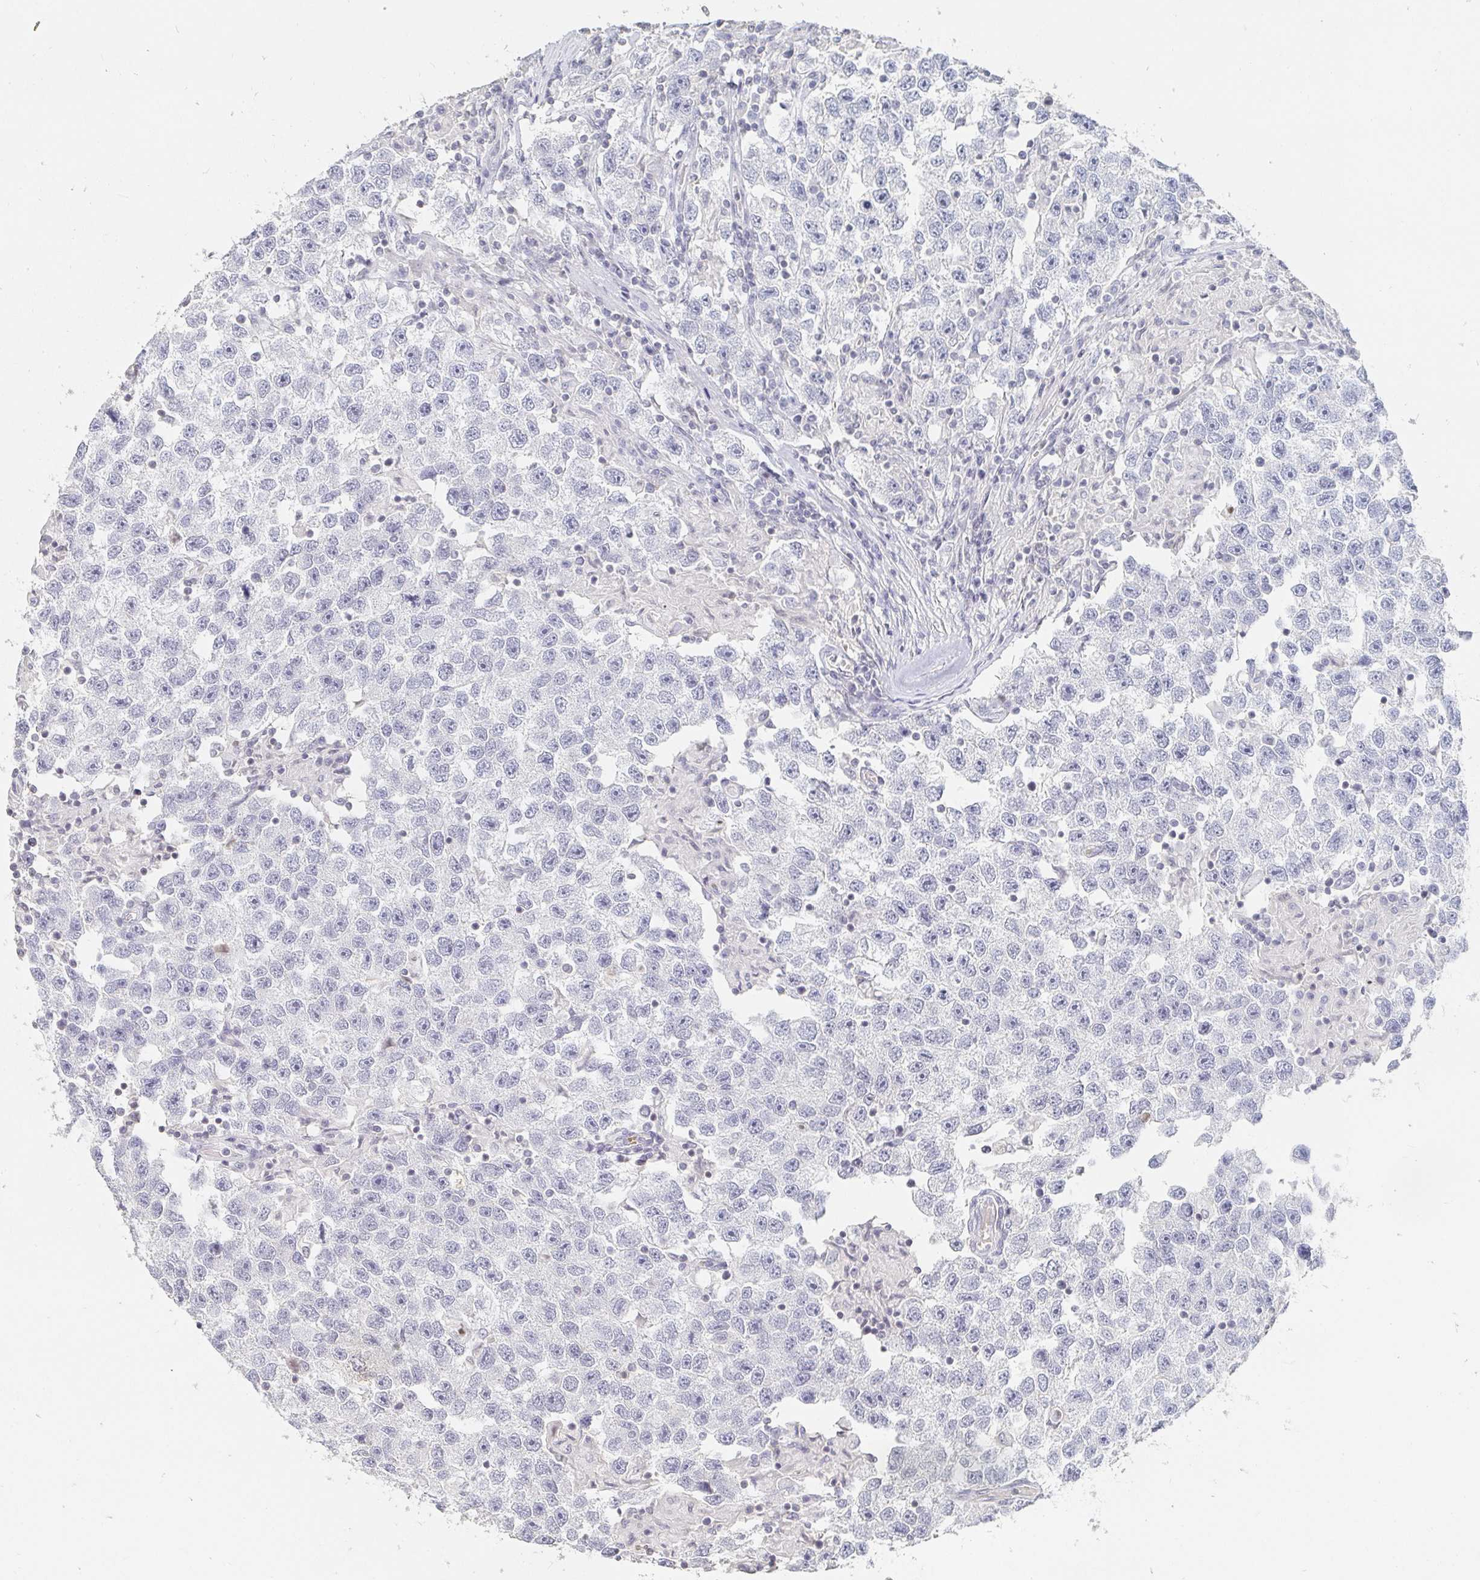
{"staining": {"intensity": "negative", "quantity": "none", "location": "none"}, "tissue": "testis cancer", "cell_type": "Tumor cells", "image_type": "cancer", "snomed": [{"axis": "morphology", "description": "Seminoma, NOS"}, {"axis": "topography", "description": "Testis"}], "caption": "Testis cancer was stained to show a protein in brown. There is no significant staining in tumor cells. The staining is performed using DAB (3,3'-diaminobenzidine) brown chromogen with nuclei counter-stained in using hematoxylin.", "gene": "NME9", "patient": {"sex": "male", "age": 26}}